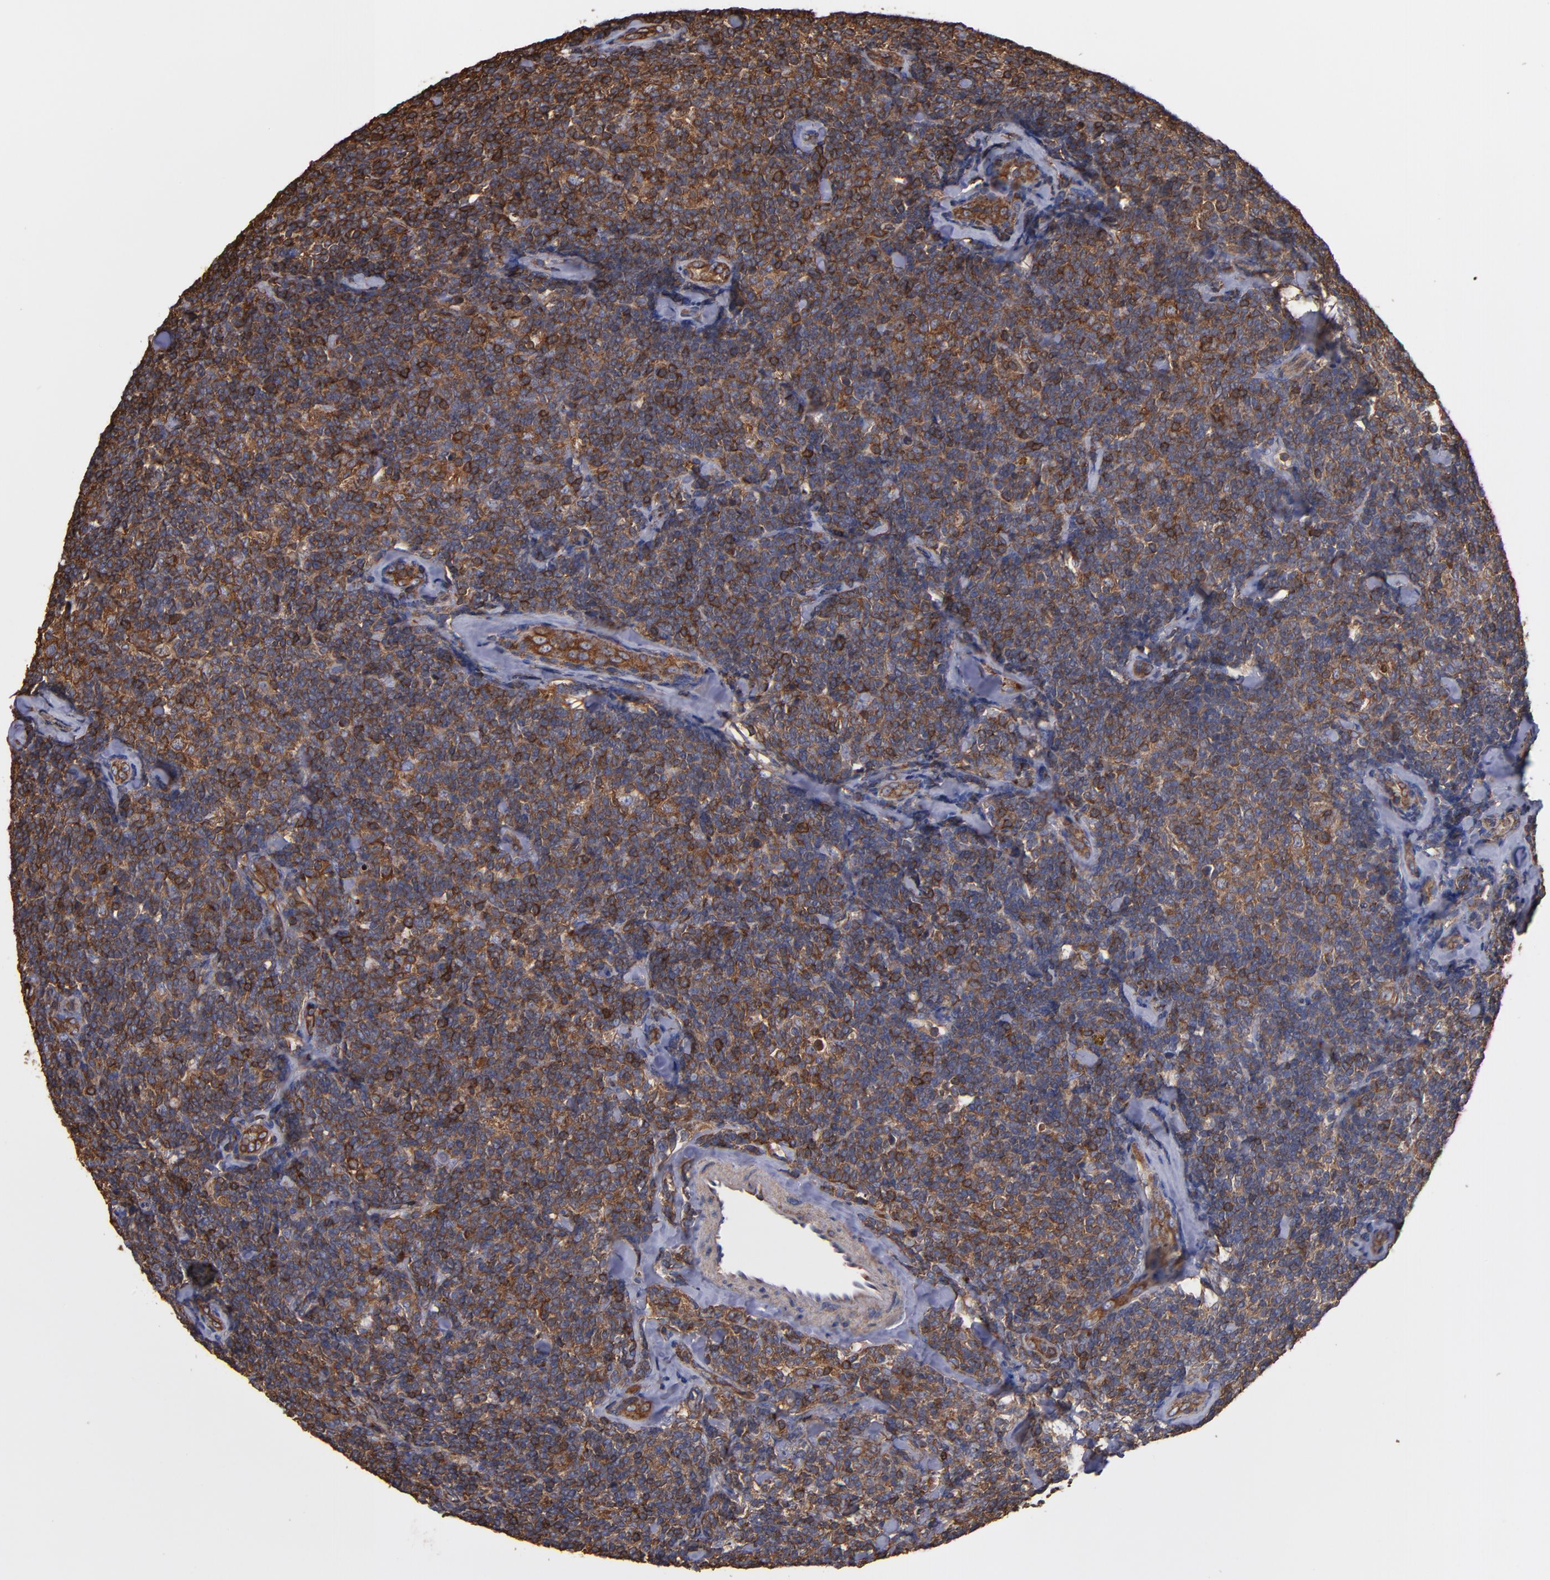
{"staining": {"intensity": "moderate", "quantity": "25%-75%", "location": "cytoplasmic/membranous"}, "tissue": "lymphoma", "cell_type": "Tumor cells", "image_type": "cancer", "snomed": [{"axis": "morphology", "description": "Malignant lymphoma, non-Hodgkin's type, Low grade"}, {"axis": "topography", "description": "Lymph node"}], "caption": "Immunohistochemical staining of human lymphoma exhibits medium levels of moderate cytoplasmic/membranous protein expression in approximately 25%-75% of tumor cells. The protein is stained brown, and the nuclei are stained in blue (DAB (3,3'-diaminobenzidine) IHC with brightfield microscopy, high magnification).", "gene": "ACTN4", "patient": {"sex": "female", "age": 56}}